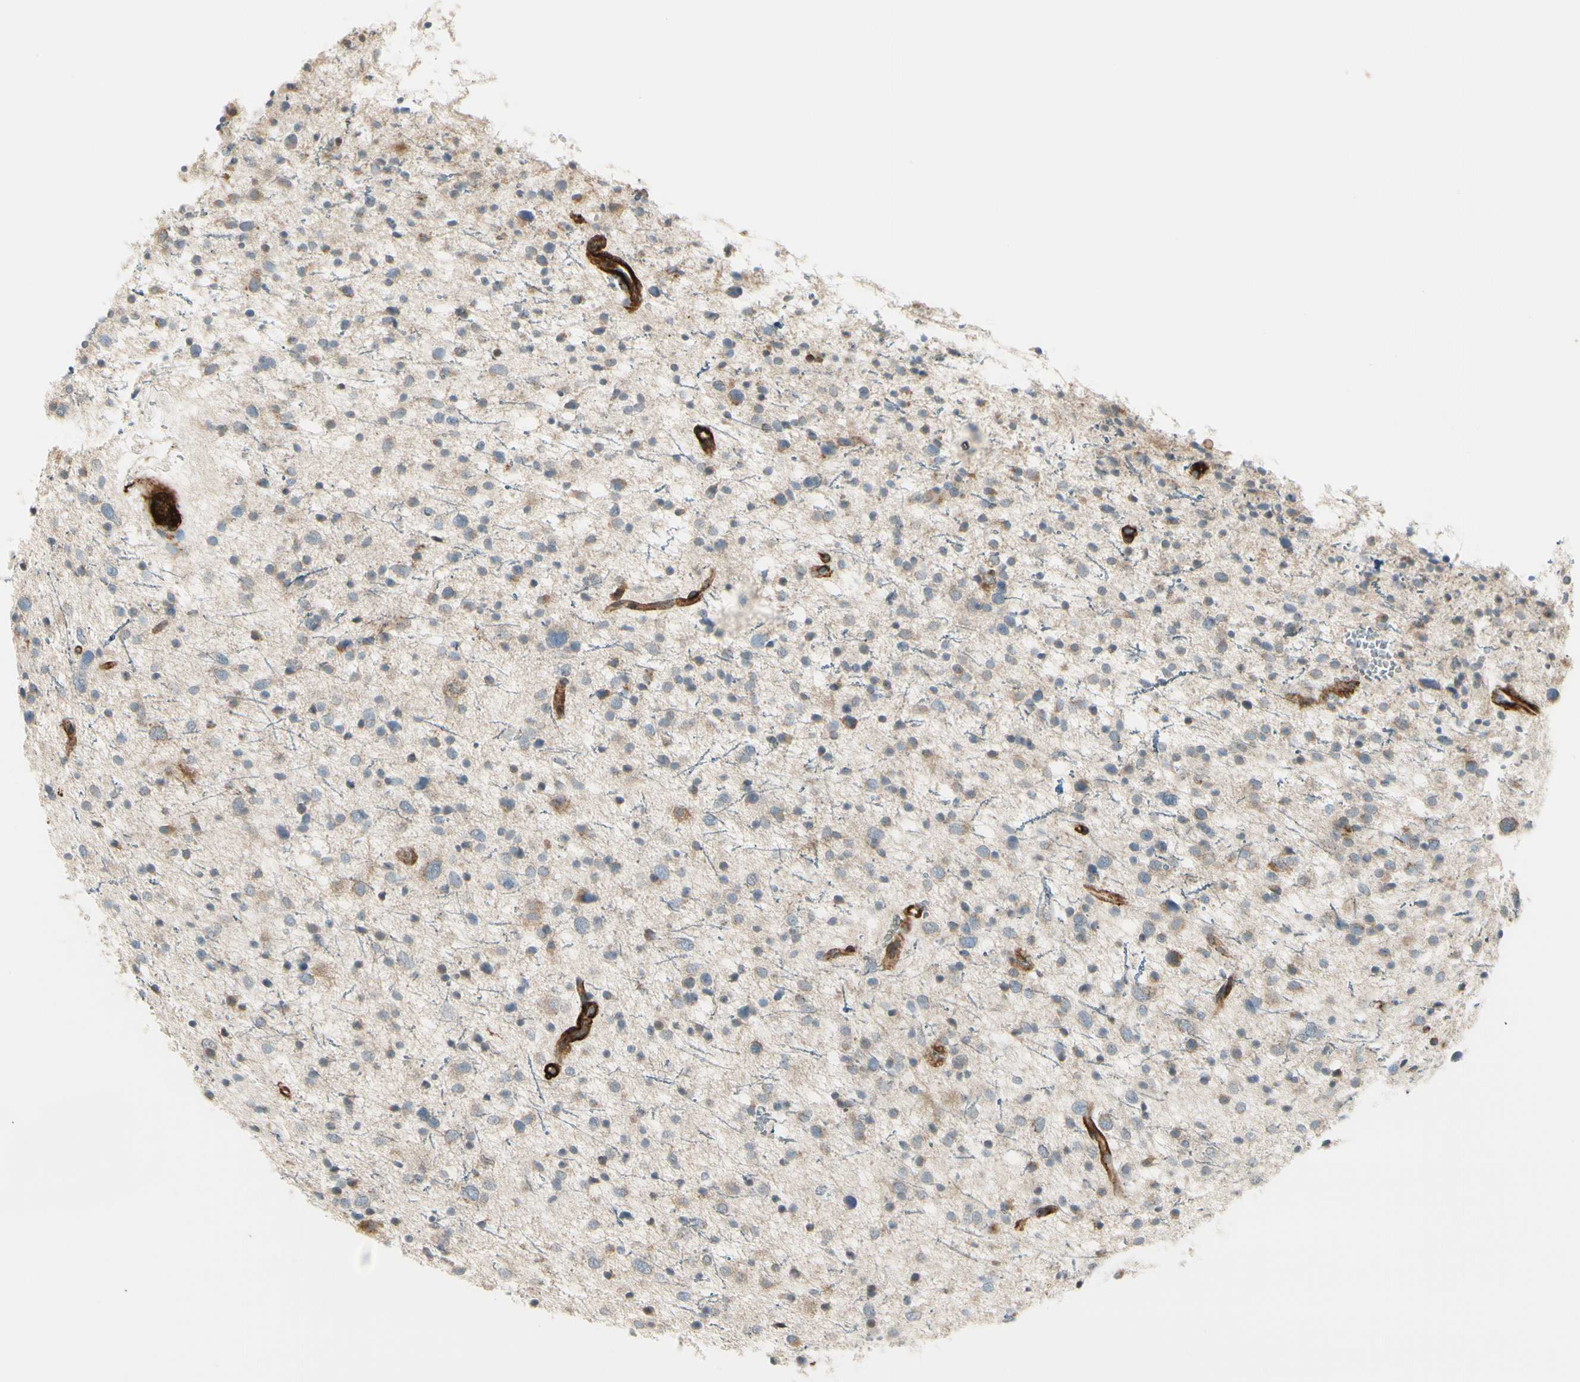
{"staining": {"intensity": "weak", "quantity": "<25%", "location": "cytoplasmic/membranous"}, "tissue": "glioma", "cell_type": "Tumor cells", "image_type": "cancer", "snomed": [{"axis": "morphology", "description": "Glioma, malignant, Low grade"}, {"axis": "topography", "description": "Brain"}], "caption": "This is an IHC image of human low-grade glioma (malignant). There is no staining in tumor cells.", "gene": "MCAM", "patient": {"sex": "female", "age": 37}}